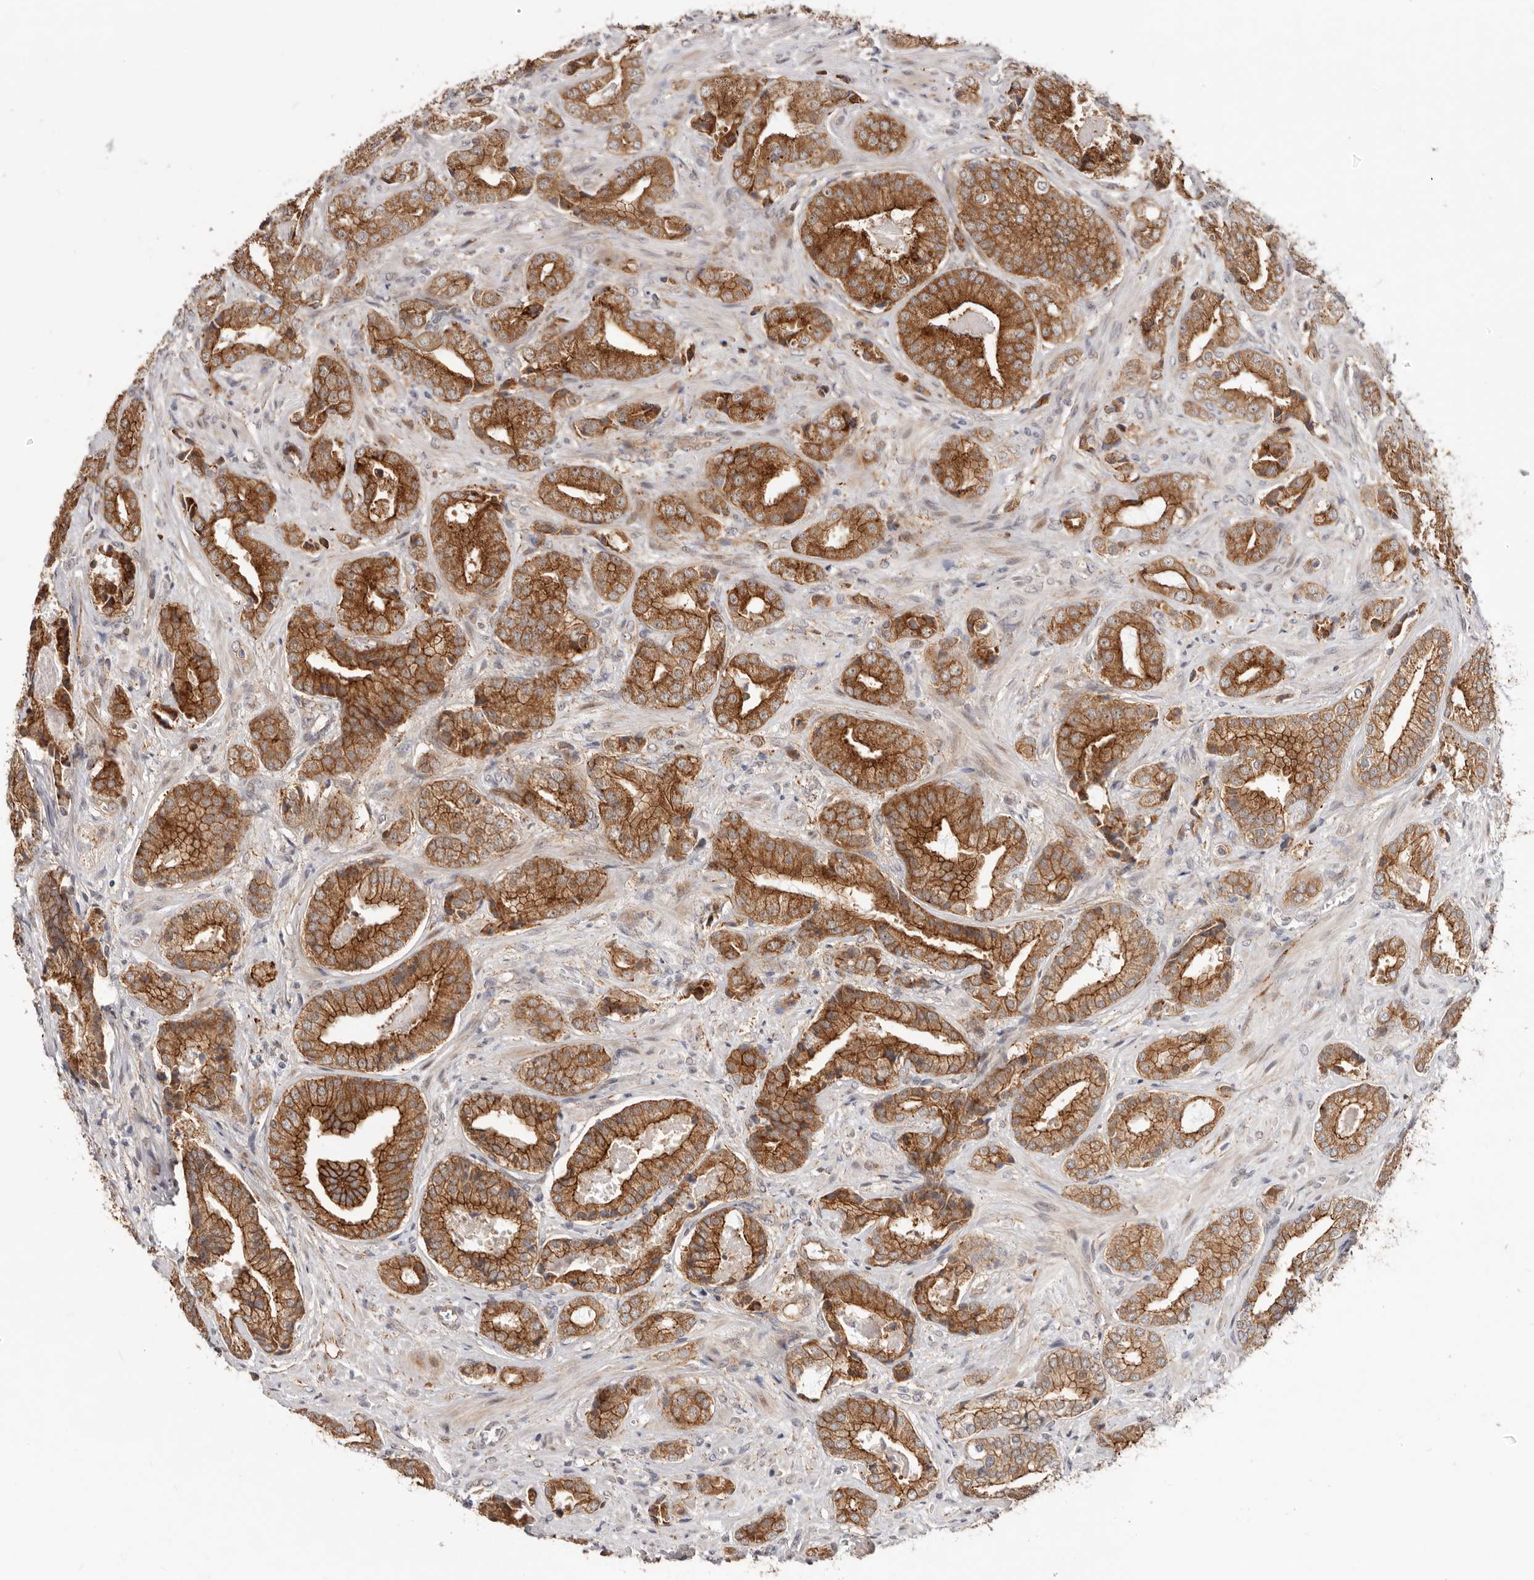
{"staining": {"intensity": "moderate", "quantity": ">75%", "location": "cytoplasmic/membranous"}, "tissue": "prostate cancer", "cell_type": "Tumor cells", "image_type": "cancer", "snomed": [{"axis": "morphology", "description": "Adenocarcinoma, High grade"}, {"axis": "topography", "description": "Prostate"}], "caption": "A micrograph showing moderate cytoplasmic/membranous expression in approximately >75% of tumor cells in prostate high-grade adenocarcinoma, as visualized by brown immunohistochemical staining.", "gene": "SZT2", "patient": {"sex": "male", "age": 73}}